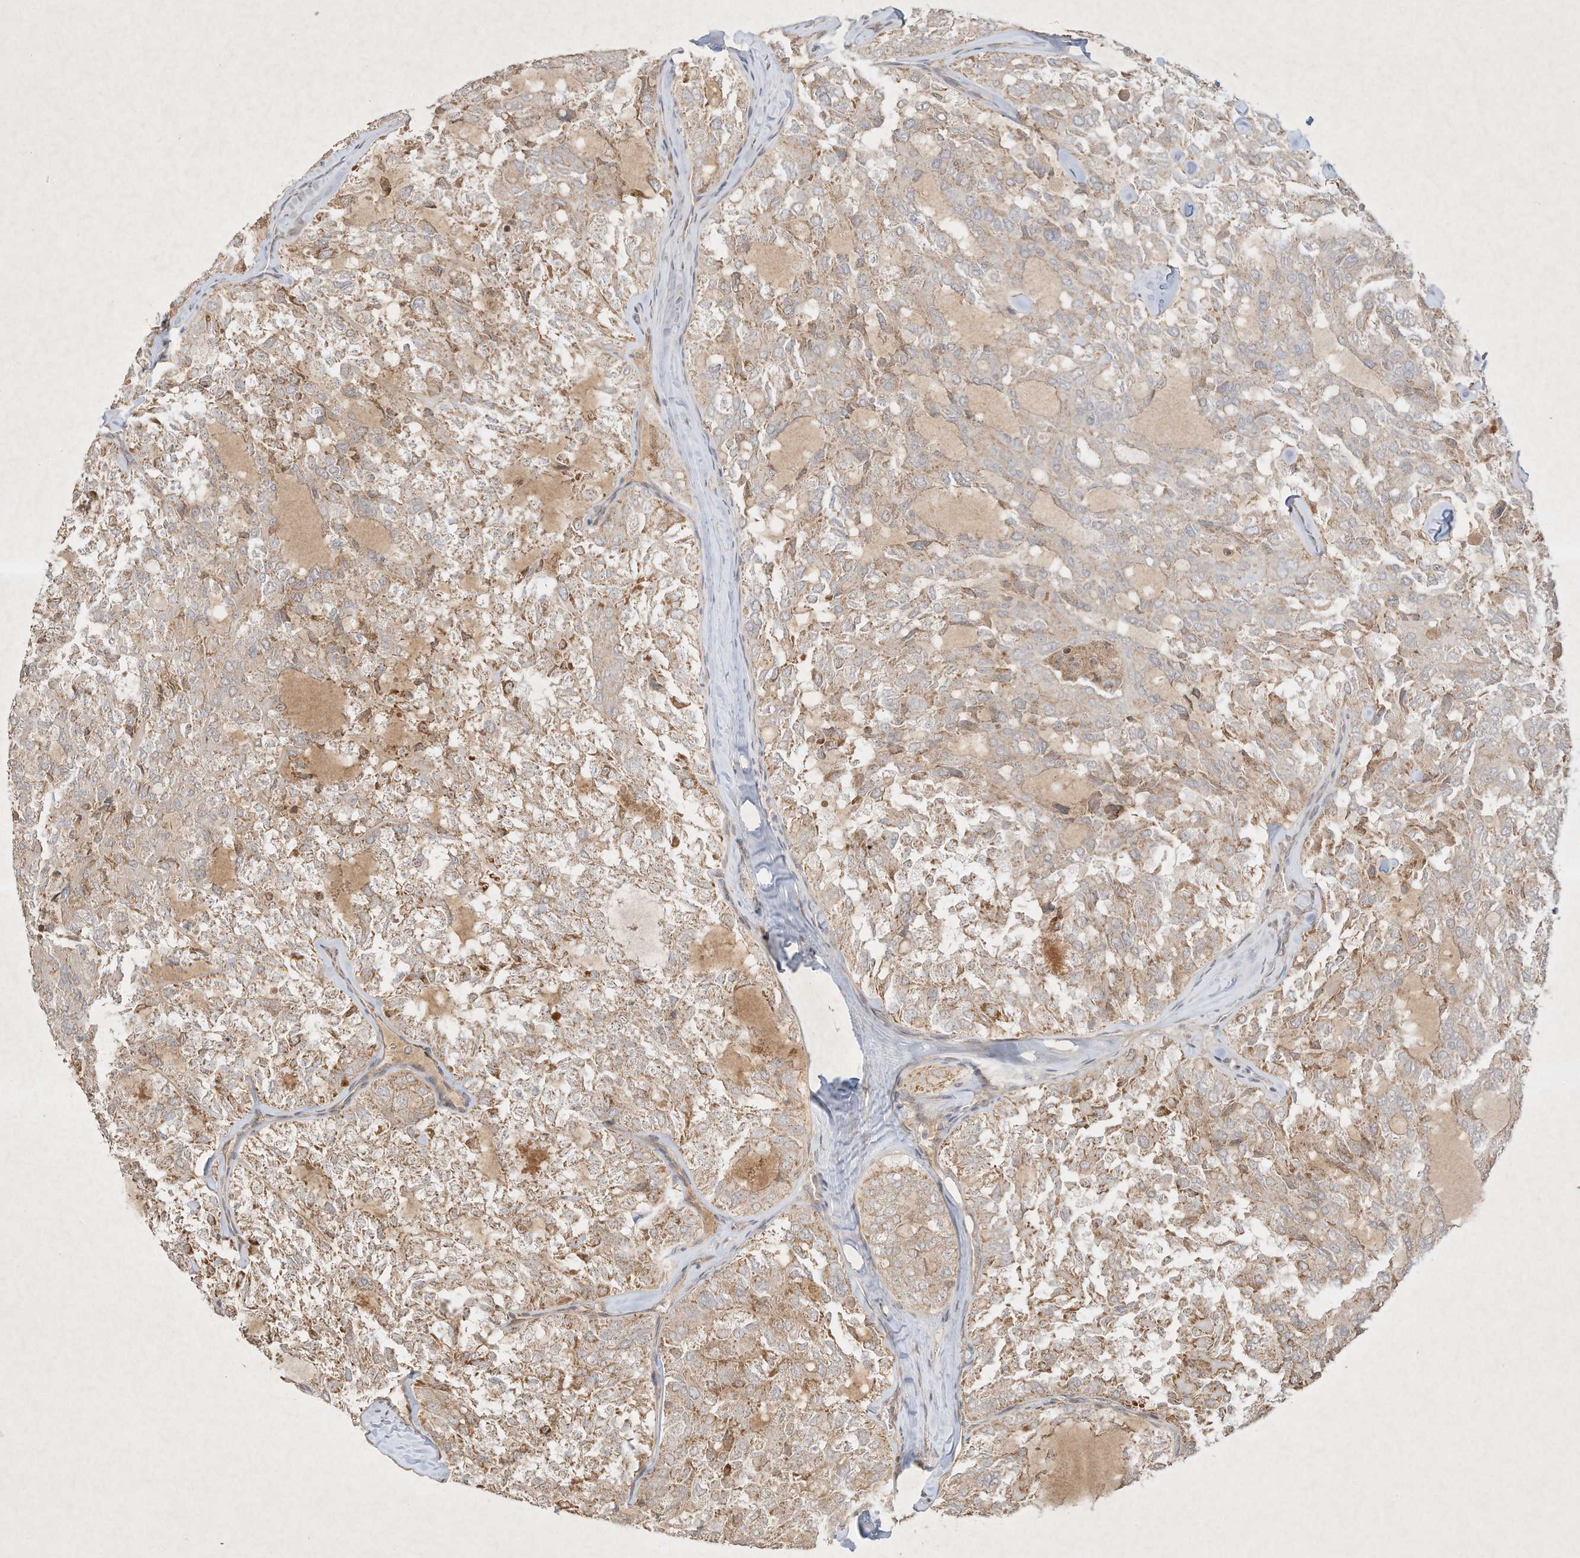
{"staining": {"intensity": "weak", "quantity": "25%-75%", "location": "cytoplasmic/membranous"}, "tissue": "thyroid cancer", "cell_type": "Tumor cells", "image_type": "cancer", "snomed": [{"axis": "morphology", "description": "Follicular adenoma carcinoma, NOS"}, {"axis": "topography", "description": "Thyroid gland"}], "caption": "Follicular adenoma carcinoma (thyroid) stained for a protein exhibits weak cytoplasmic/membranous positivity in tumor cells.", "gene": "BTRC", "patient": {"sex": "male", "age": 75}}